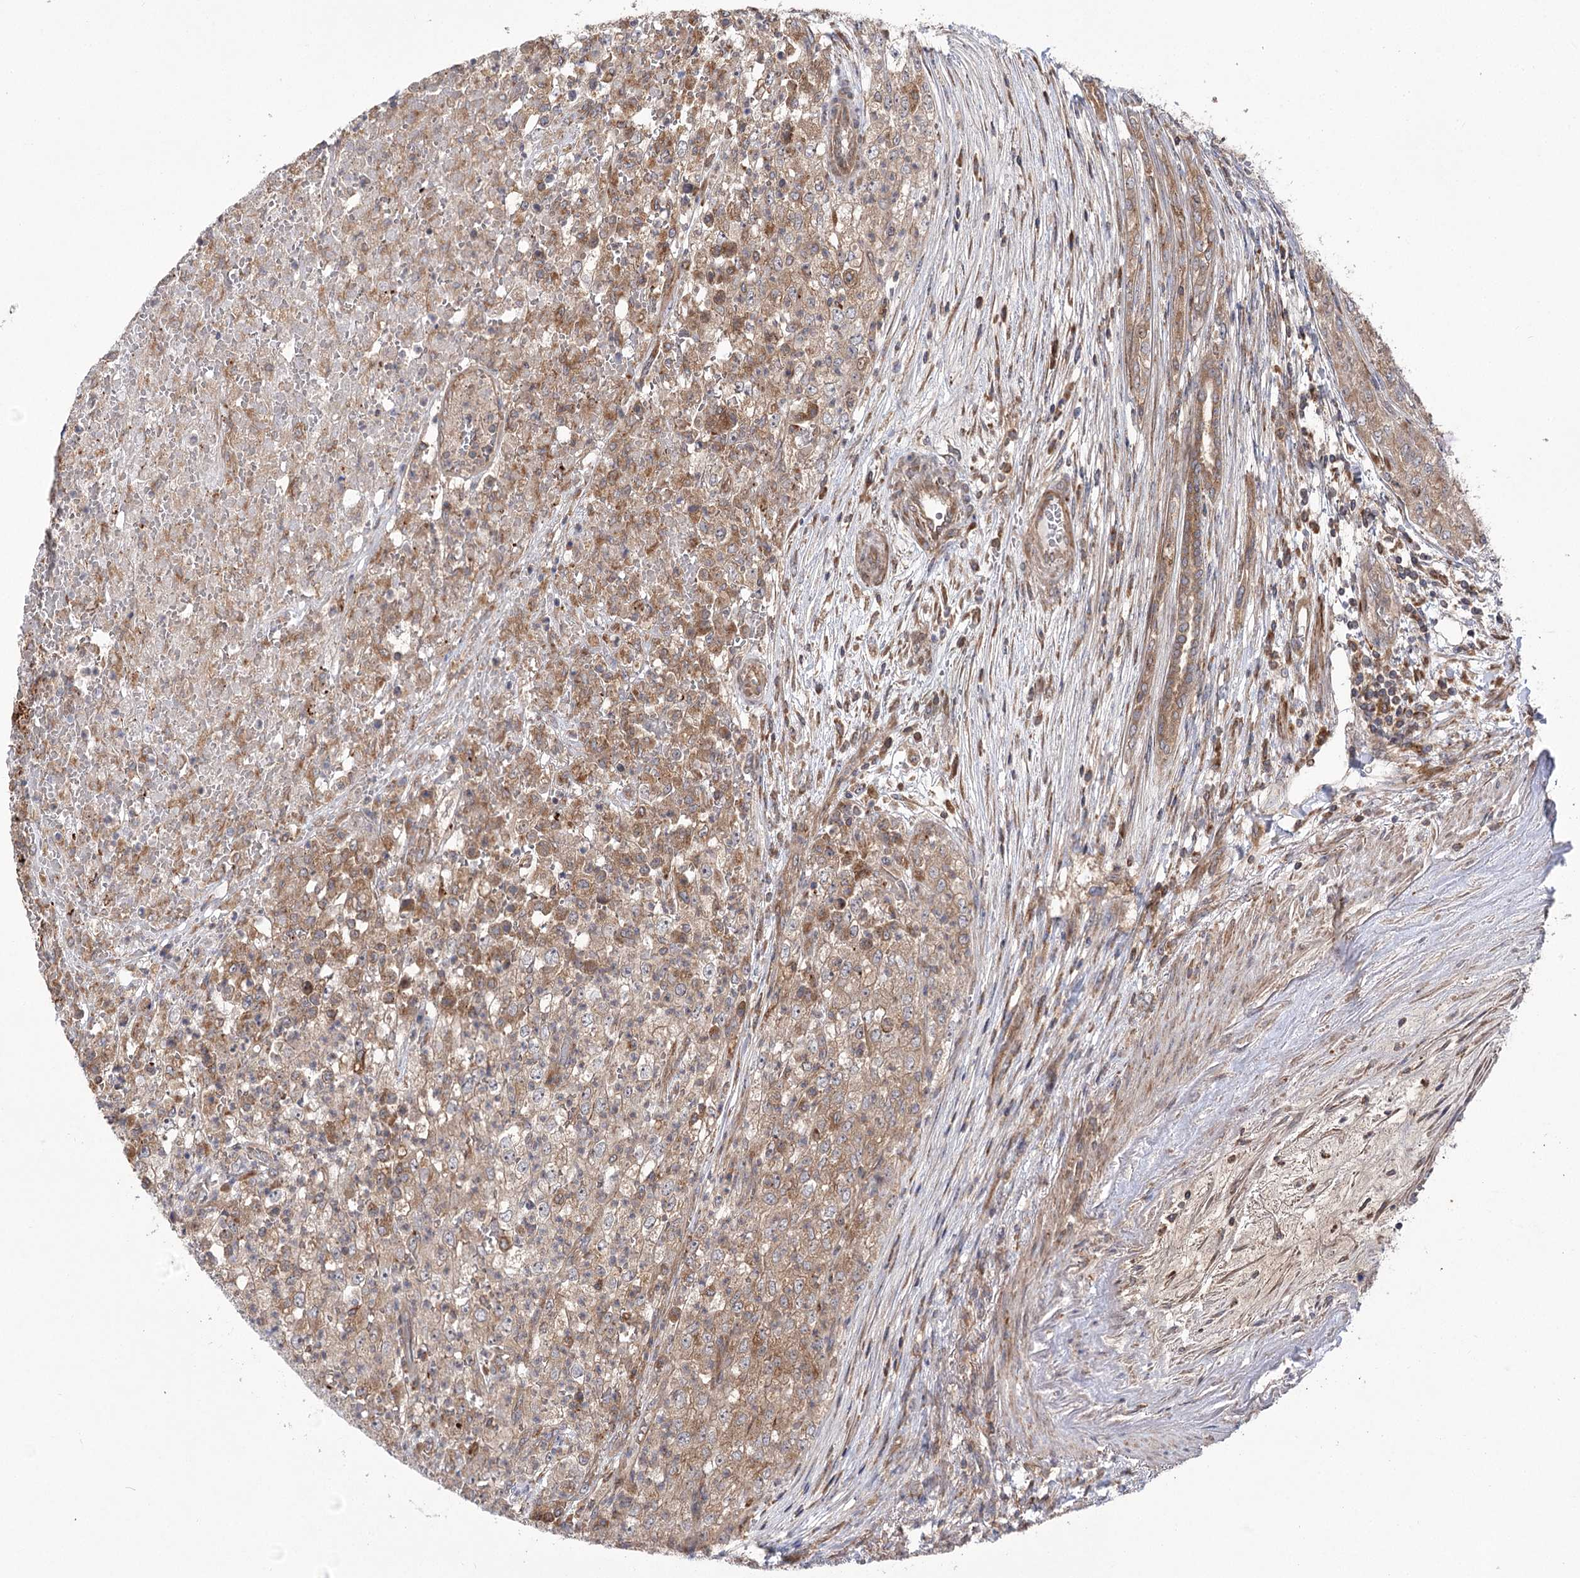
{"staining": {"intensity": "weak", "quantity": ">75%", "location": "cytoplasmic/membranous"}, "tissue": "renal cancer", "cell_type": "Tumor cells", "image_type": "cancer", "snomed": [{"axis": "morphology", "description": "Adenocarcinoma, NOS"}, {"axis": "topography", "description": "Kidney"}], "caption": "Tumor cells display low levels of weak cytoplasmic/membranous positivity in approximately >75% of cells in human renal cancer (adenocarcinoma).", "gene": "VPS37B", "patient": {"sex": "female", "age": 54}}